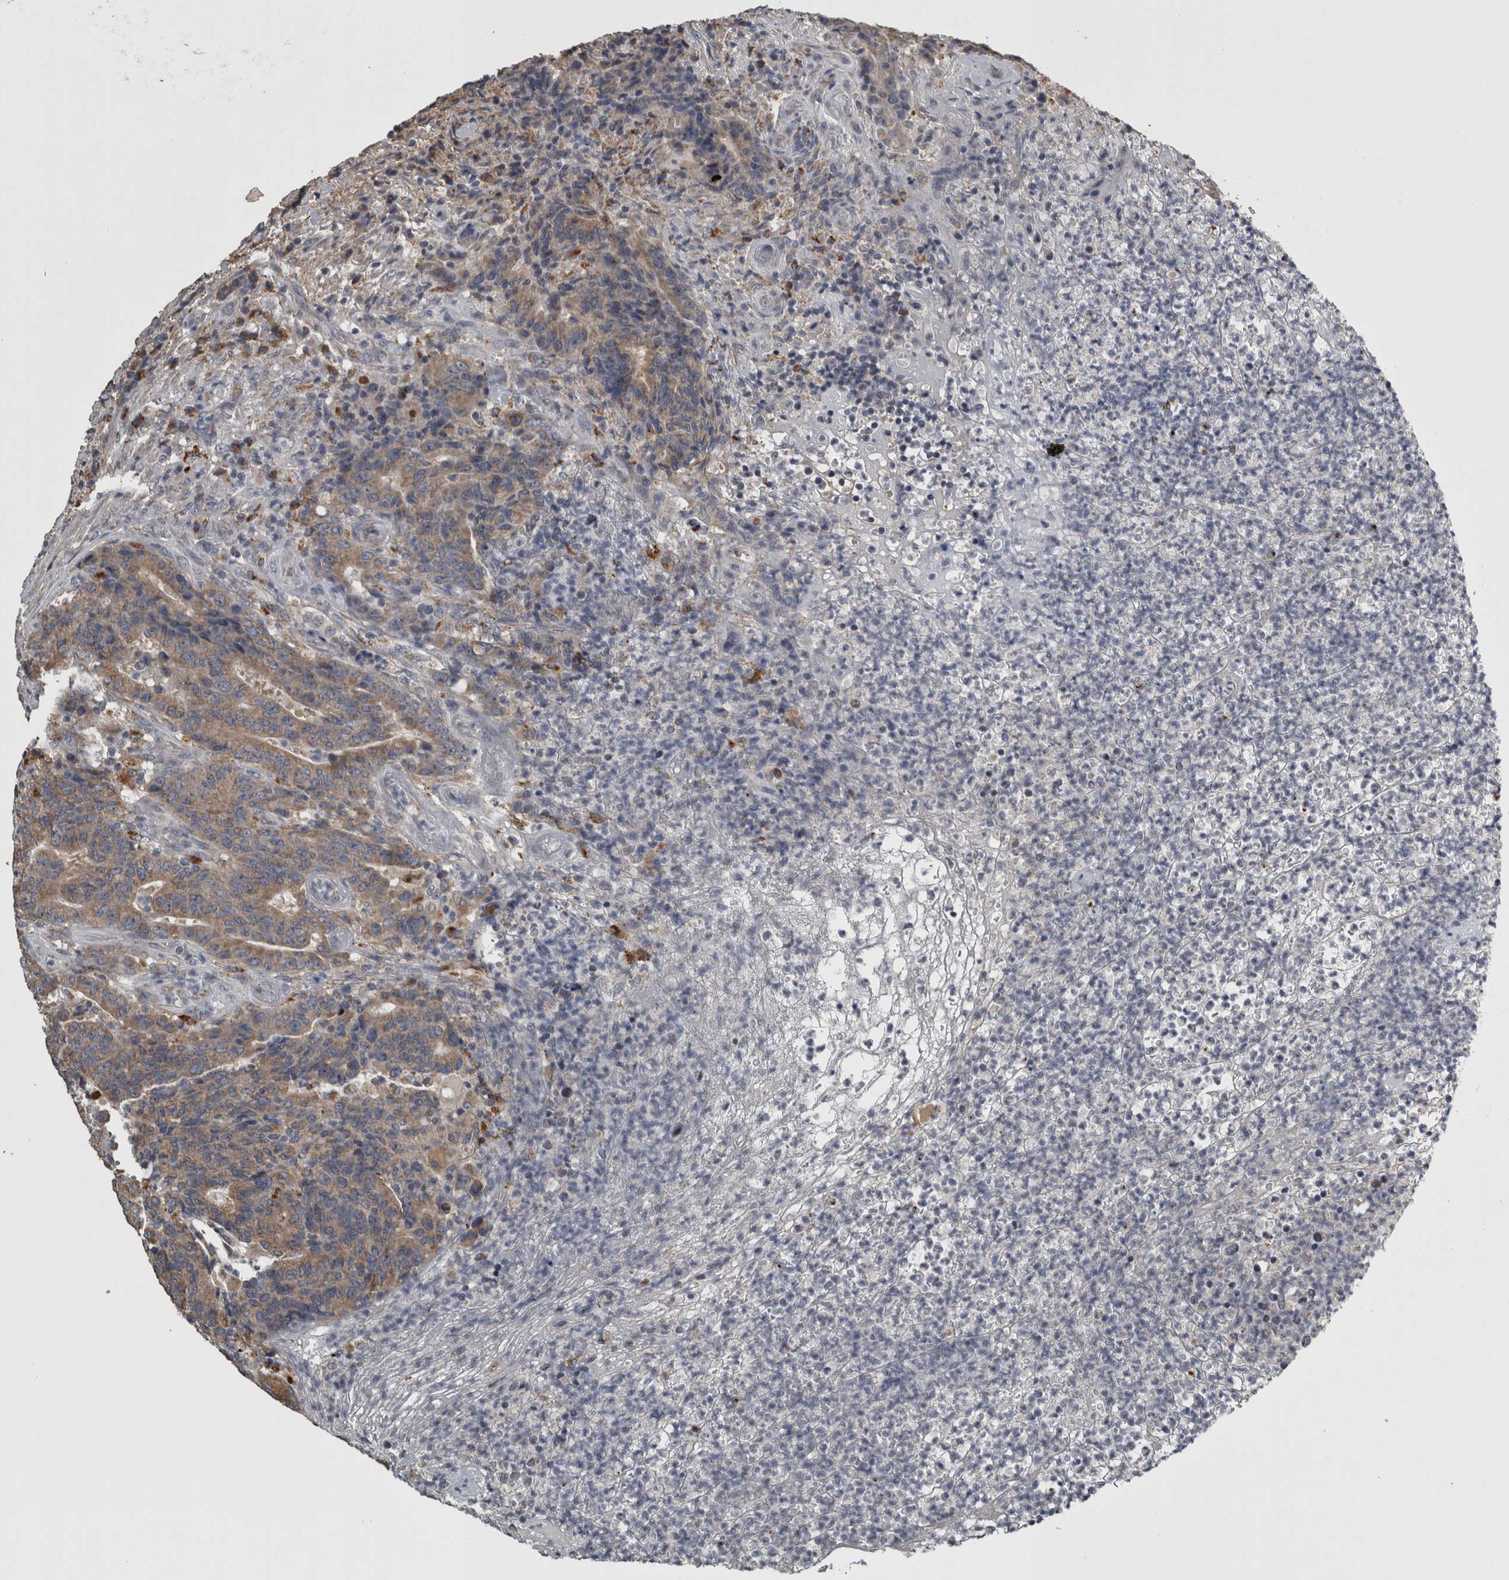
{"staining": {"intensity": "moderate", "quantity": ">75%", "location": "cytoplasmic/membranous"}, "tissue": "colorectal cancer", "cell_type": "Tumor cells", "image_type": "cancer", "snomed": [{"axis": "morphology", "description": "Normal tissue, NOS"}, {"axis": "morphology", "description": "Adenocarcinoma, NOS"}, {"axis": "topography", "description": "Colon"}], "caption": "Immunohistochemistry (DAB (3,3'-diaminobenzidine)) staining of human colorectal adenocarcinoma displays moderate cytoplasmic/membranous protein staining in about >75% of tumor cells.", "gene": "FRK", "patient": {"sex": "female", "age": 75}}